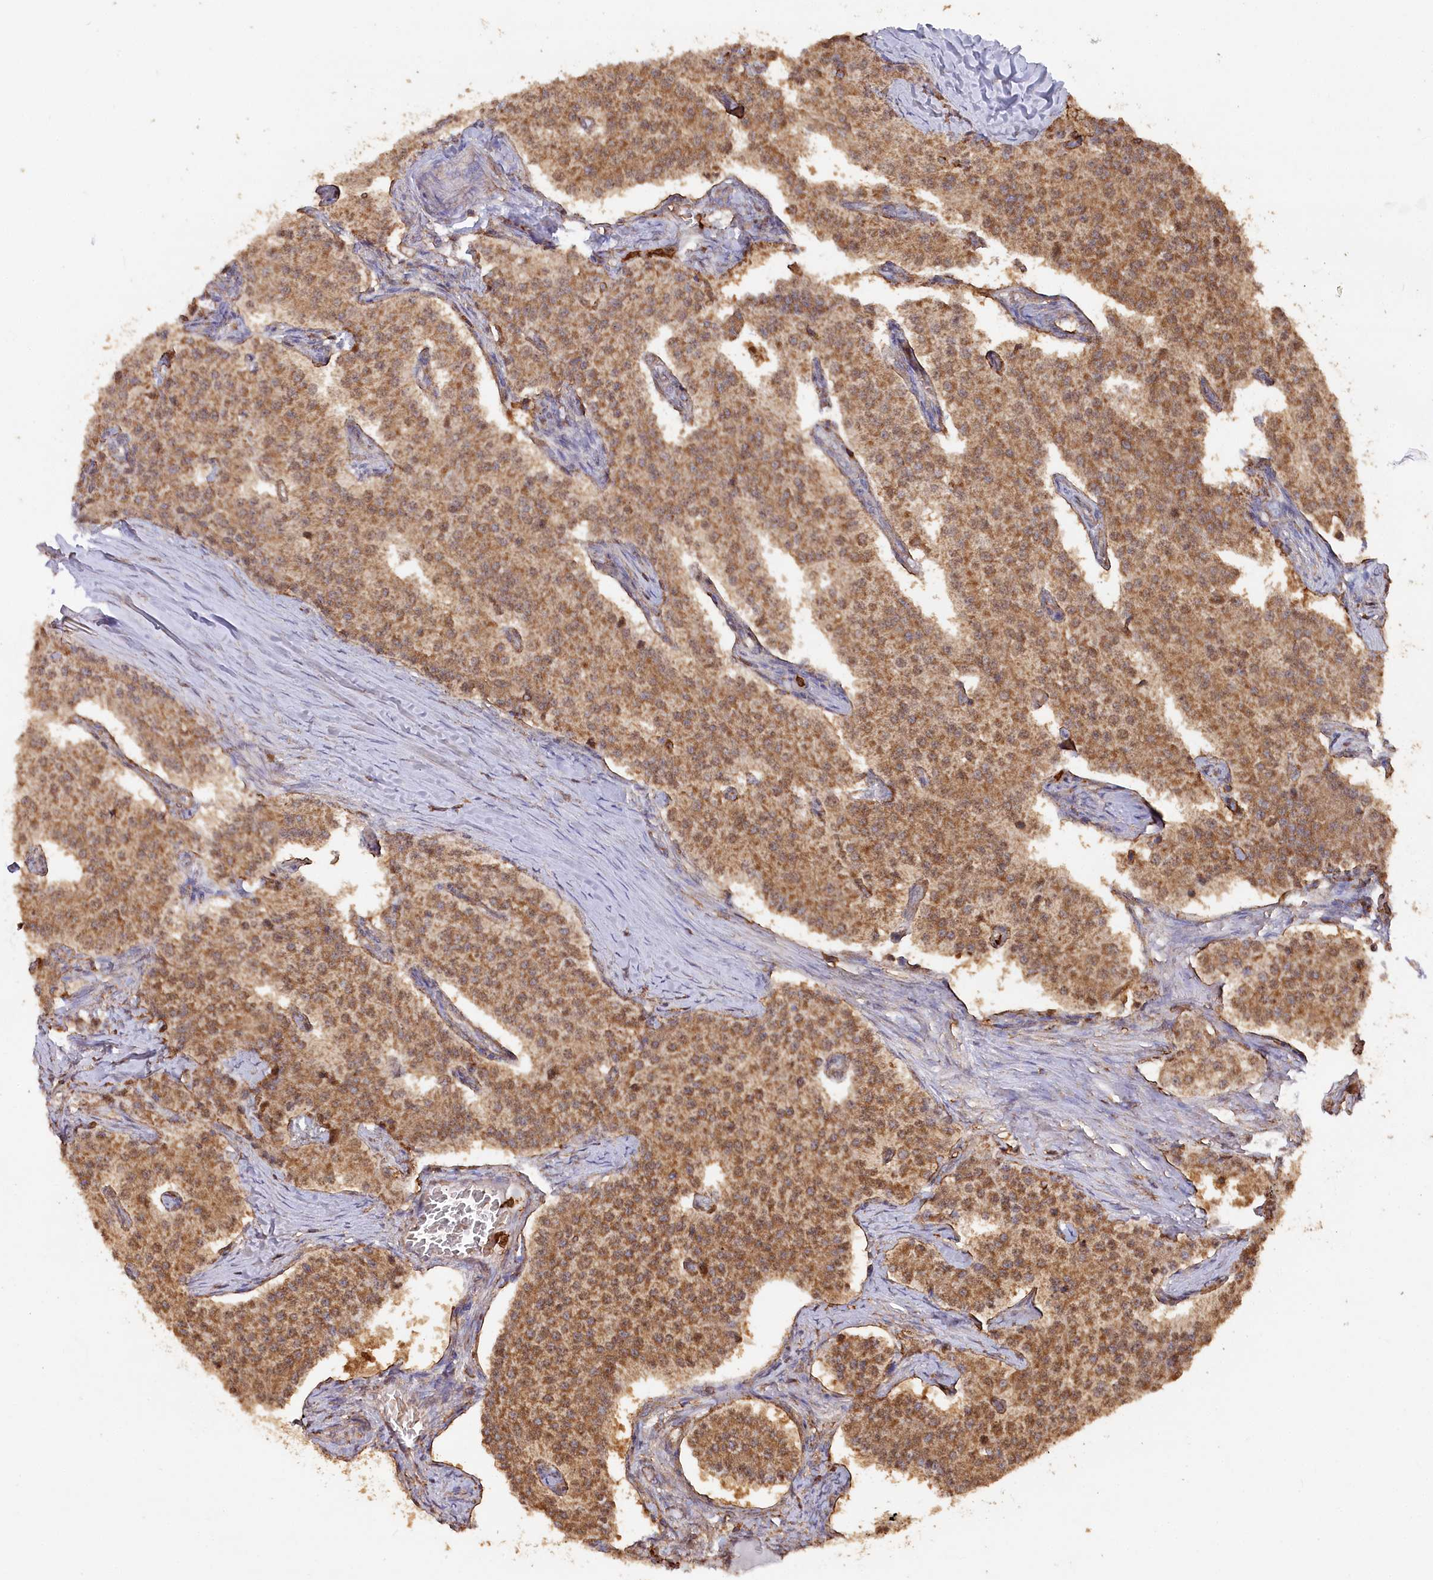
{"staining": {"intensity": "moderate", "quantity": ">75%", "location": "cytoplasmic/membranous"}, "tissue": "carcinoid", "cell_type": "Tumor cells", "image_type": "cancer", "snomed": [{"axis": "morphology", "description": "Carcinoid, malignant, NOS"}, {"axis": "topography", "description": "Colon"}], "caption": "Carcinoid stained for a protein (brown) reveals moderate cytoplasmic/membranous positive staining in about >75% of tumor cells.", "gene": "LSG1", "patient": {"sex": "female", "age": 52}}